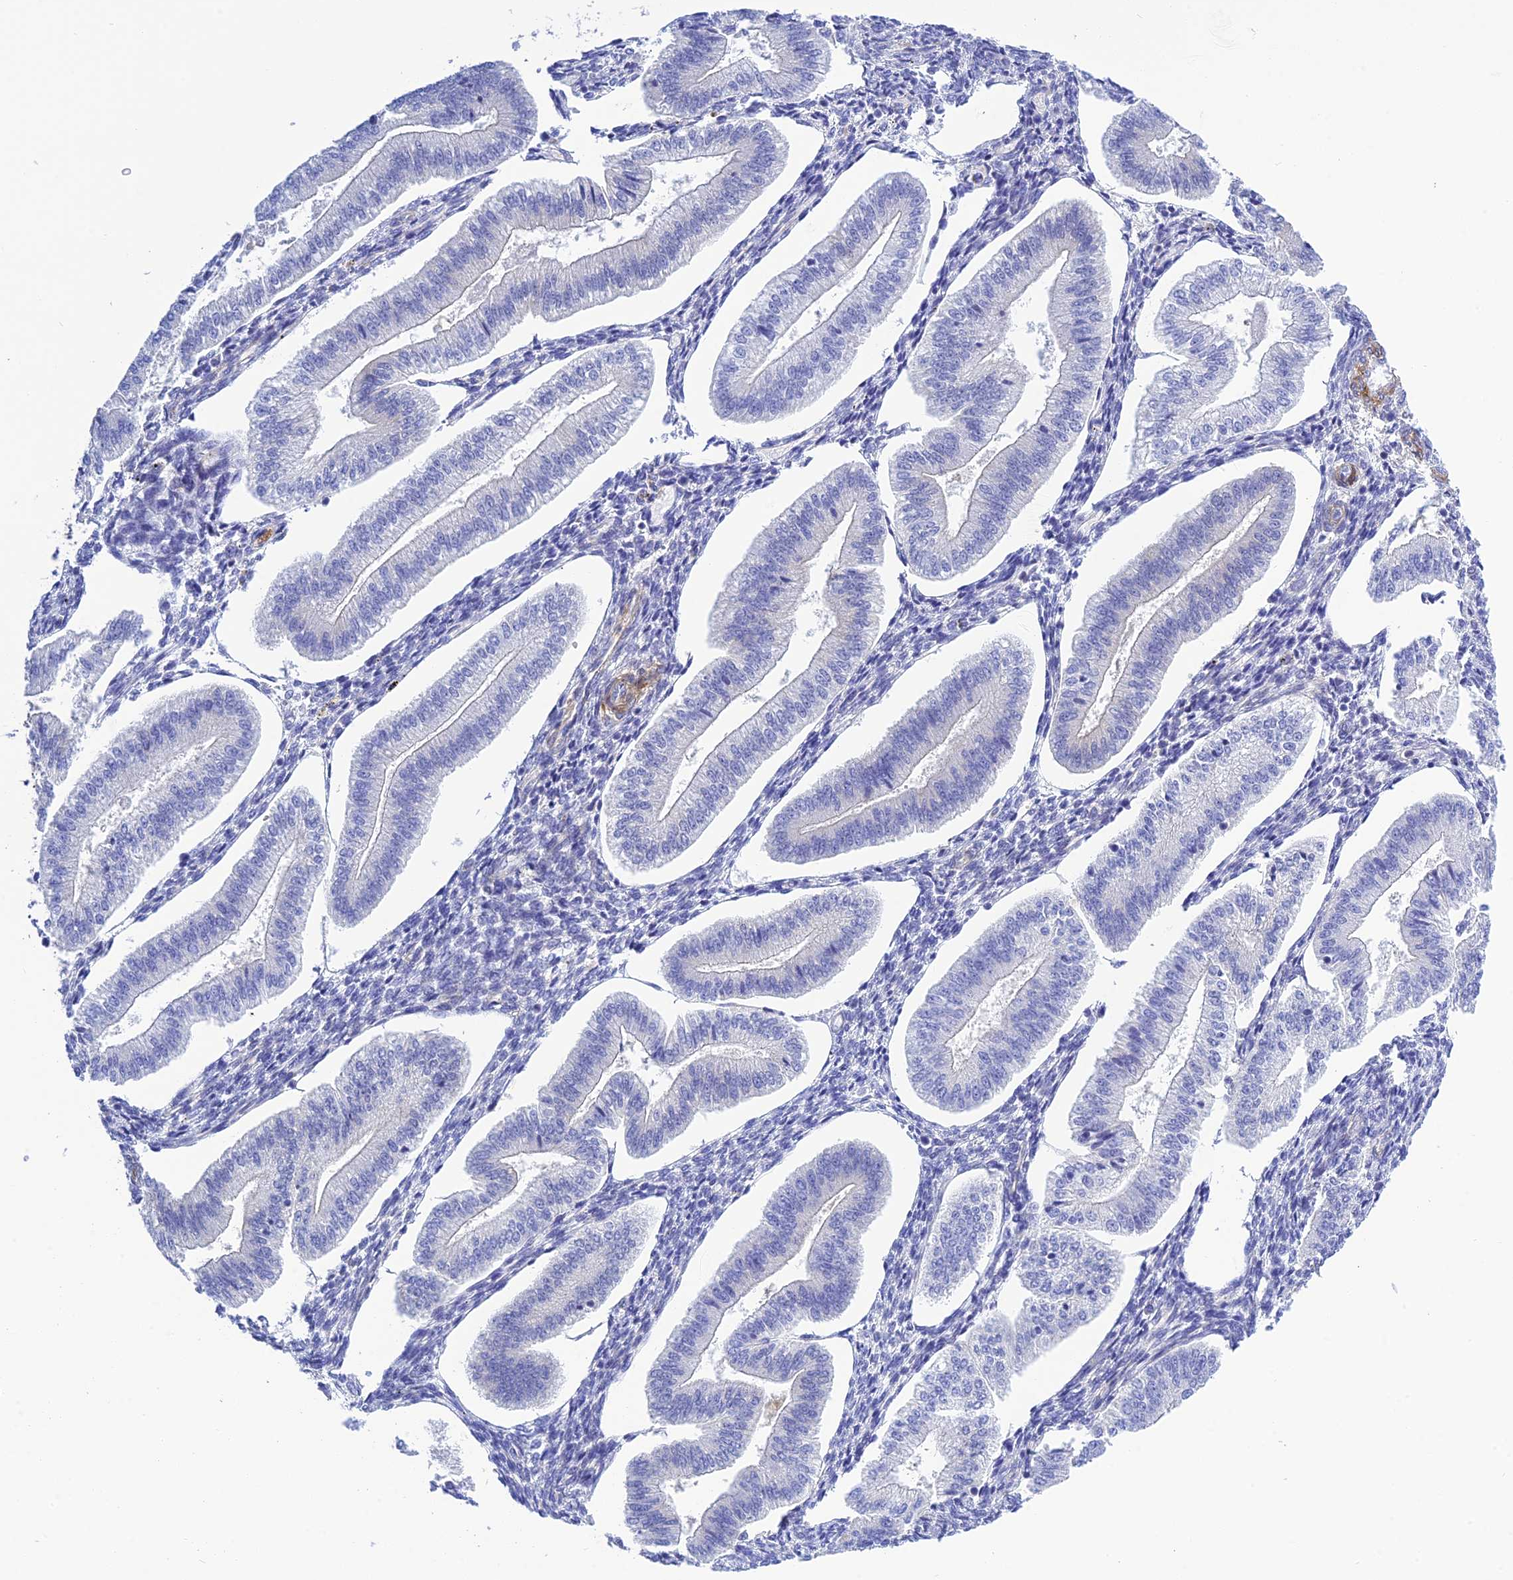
{"staining": {"intensity": "negative", "quantity": "none", "location": "none"}, "tissue": "endometrium", "cell_type": "Cells in endometrial stroma", "image_type": "normal", "snomed": [{"axis": "morphology", "description": "Normal tissue, NOS"}, {"axis": "topography", "description": "Endometrium"}], "caption": "Immunohistochemistry of unremarkable endometrium demonstrates no staining in cells in endometrial stroma. (DAB IHC visualized using brightfield microscopy, high magnification).", "gene": "ZDHHC16", "patient": {"sex": "female", "age": 34}}